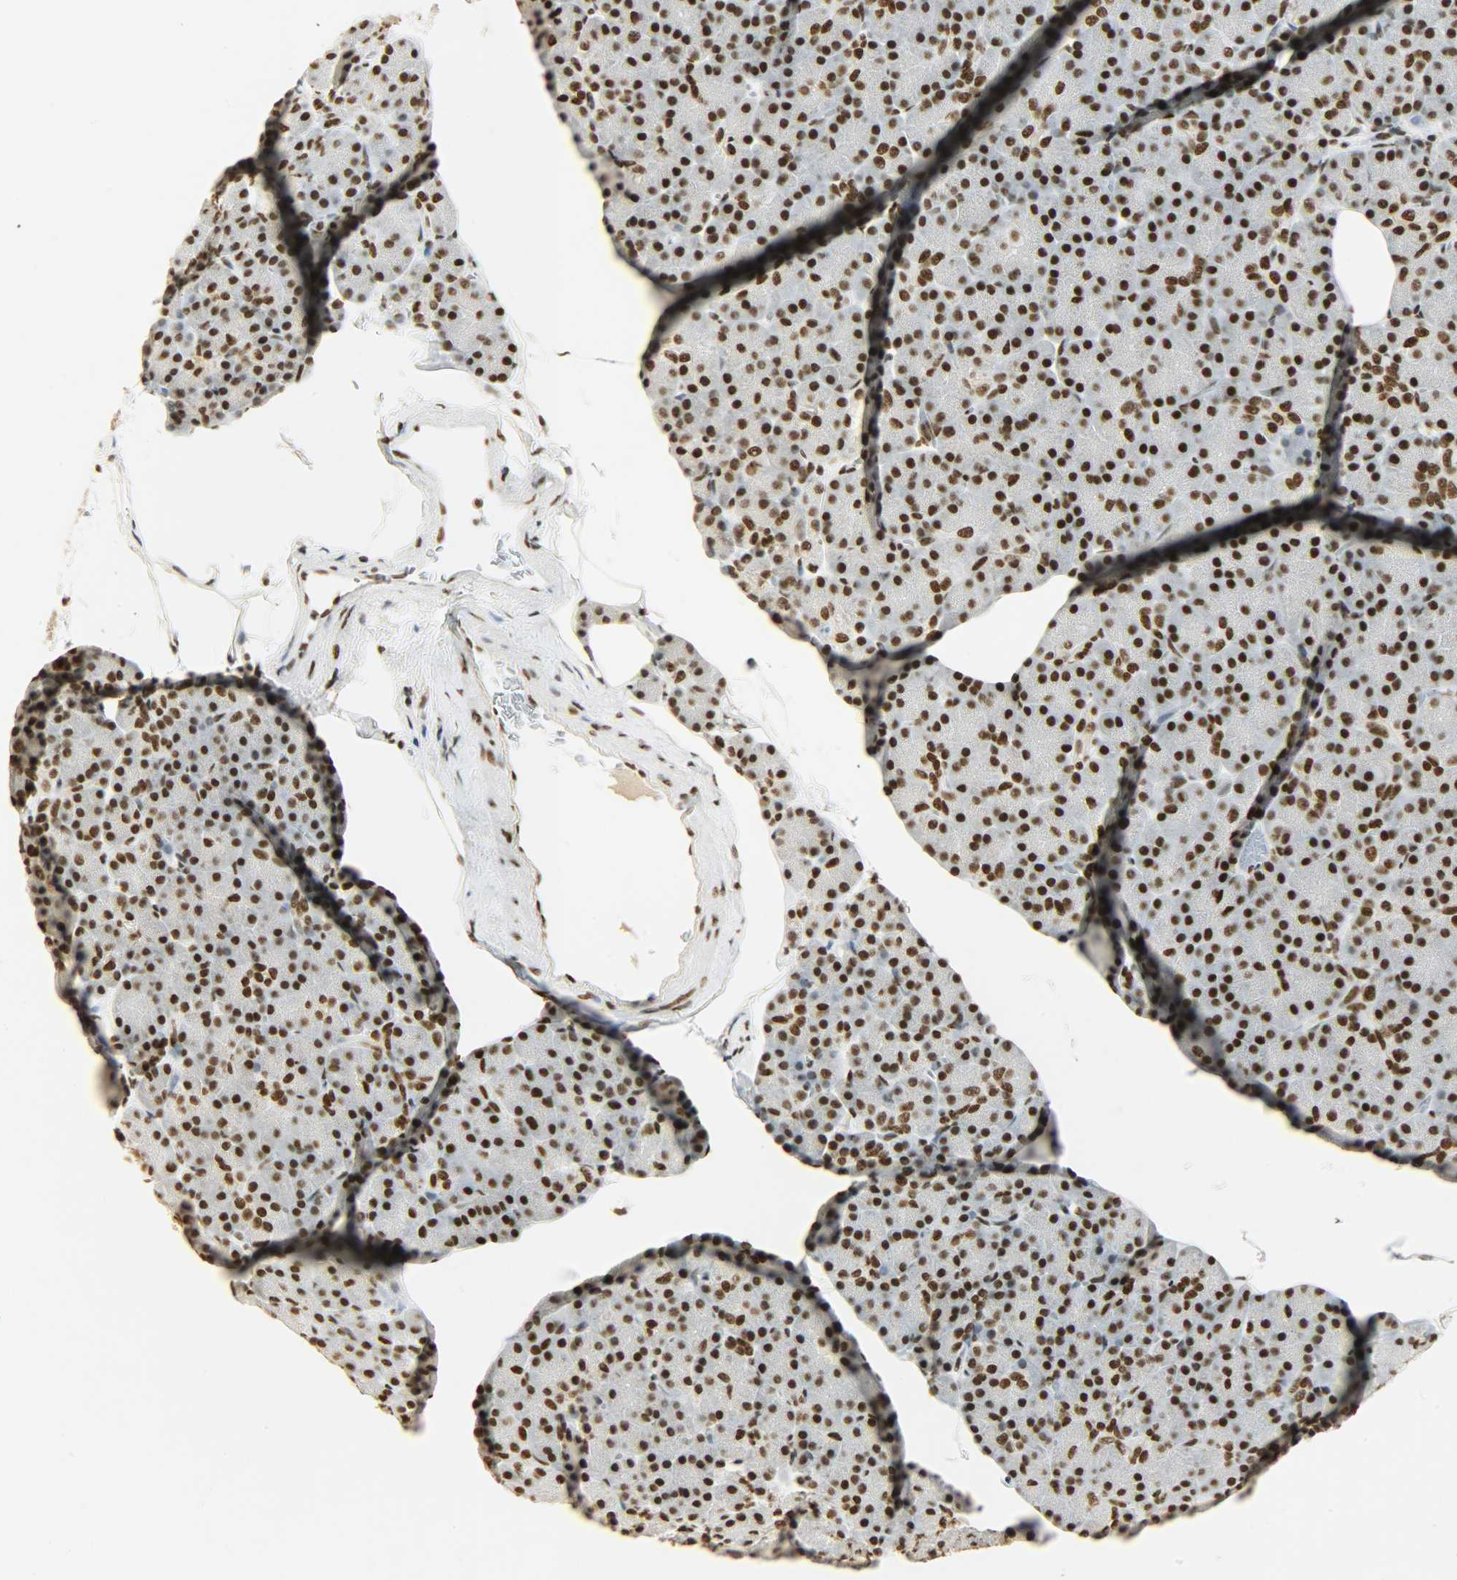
{"staining": {"intensity": "moderate", "quantity": ">75%", "location": "nuclear"}, "tissue": "pancreas", "cell_type": "Exocrine glandular cells", "image_type": "normal", "snomed": [{"axis": "morphology", "description": "Normal tissue, NOS"}, {"axis": "topography", "description": "Pancreas"}], "caption": "Brown immunohistochemical staining in benign pancreas exhibits moderate nuclear positivity in about >75% of exocrine glandular cells. Using DAB (3,3'-diaminobenzidine) (brown) and hematoxylin (blue) stains, captured at high magnification using brightfield microscopy.", "gene": "KHDRBS1", "patient": {"sex": "female", "age": 43}}